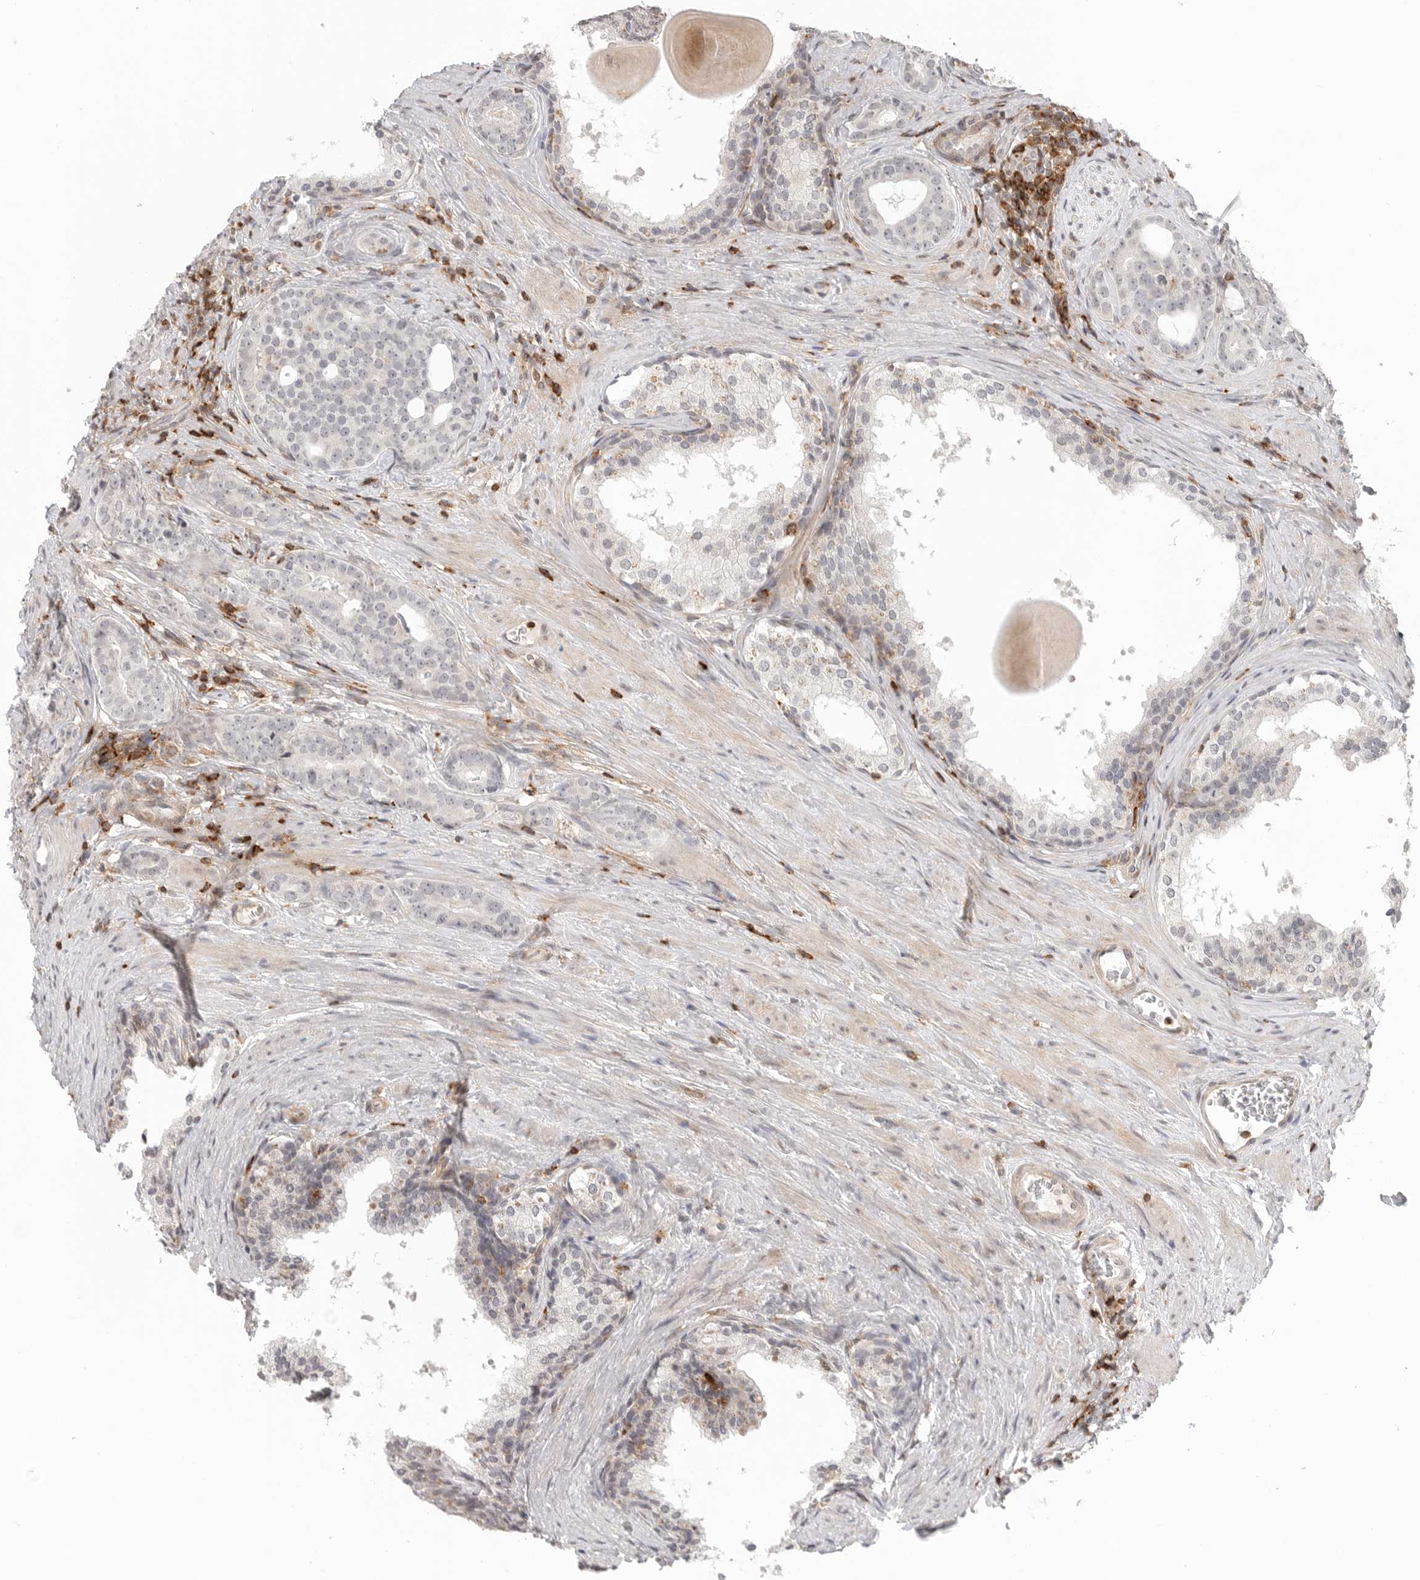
{"staining": {"intensity": "negative", "quantity": "none", "location": "none"}, "tissue": "prostate cancer", "cell_type": "Tumor cells", "image_type": "cancer", "snomed": [{"axis": "morphology", "description": "Adenocarcinoma, High grade"}, {"axis": "topography", "description": "Prostate"}], "caption": "There is no significant staining in tumor cells of prostate high-grade adenocarcinoma. The staining was performed using DAB (3,3'-diaminobenzidine) to visualize the protein expression in brown, while the nuclei were stained in blue with hematoxylin (Magnification: 20x).", "gene": "SH3KBP1", "patient": {"sex": "male", "age": 56}}